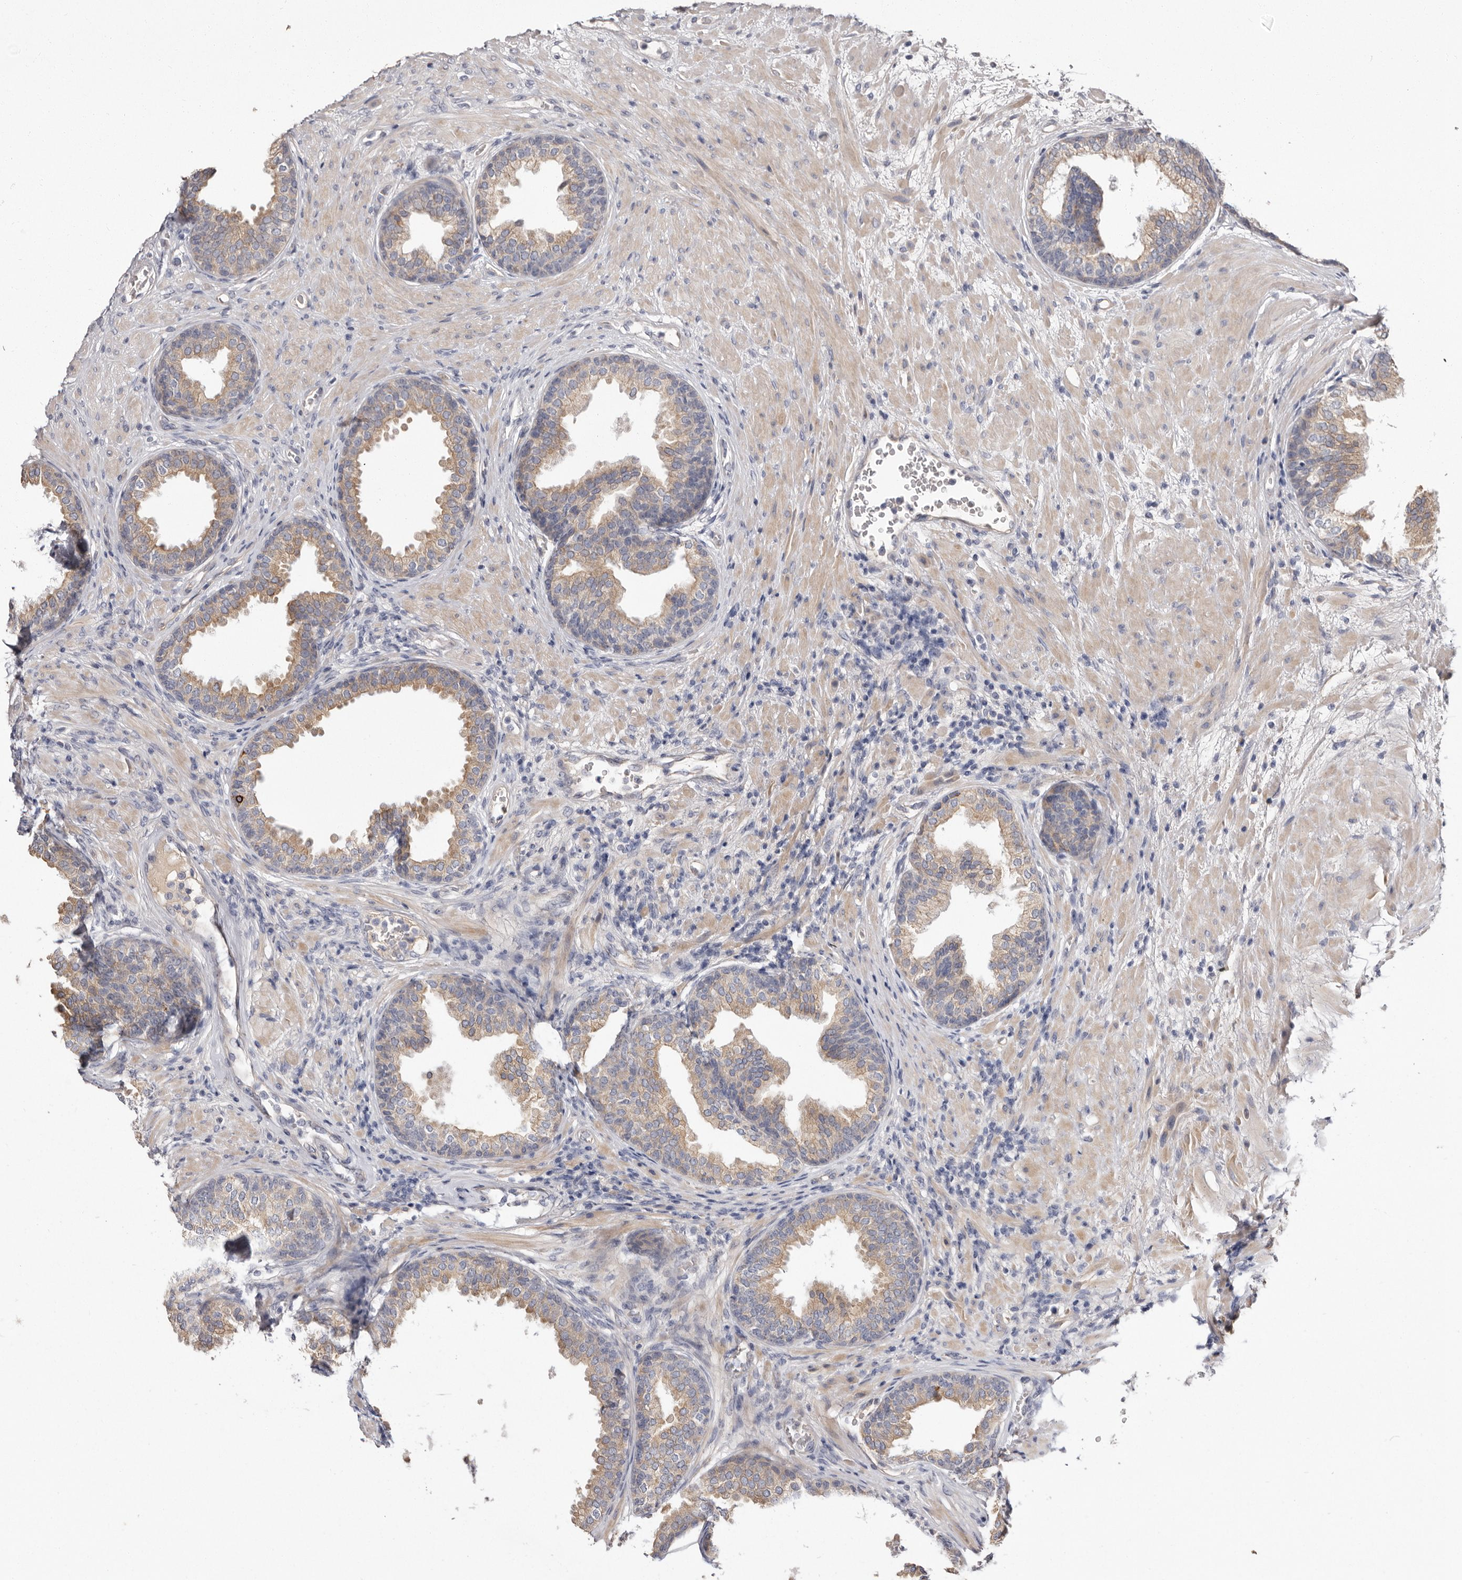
{"staining": {"intensity": "moderate", "quantity": "25%-75%", "location": "cytoplasmic/membranous"}, "tissue": "prostate", "cell_type": "Glandular cells", "image_type": "normal", "snomed": [{"axis": "morphology", "description": "Normal tissue, NOS"}, {"axis": "topography", "description": "Prostate"}], "caption": "The image reveals immunohistochemical staining of benign prostate. There is moderate cytoplasmic/membranous positivity is identified in about 25%-75% of glandular cells. (DAB (3,3'-diaminobenzidine) = brown stain, brightfield microscopy at high magnification).", "gene": "STK16", "patient": {"sex": "male", "age": 76}}